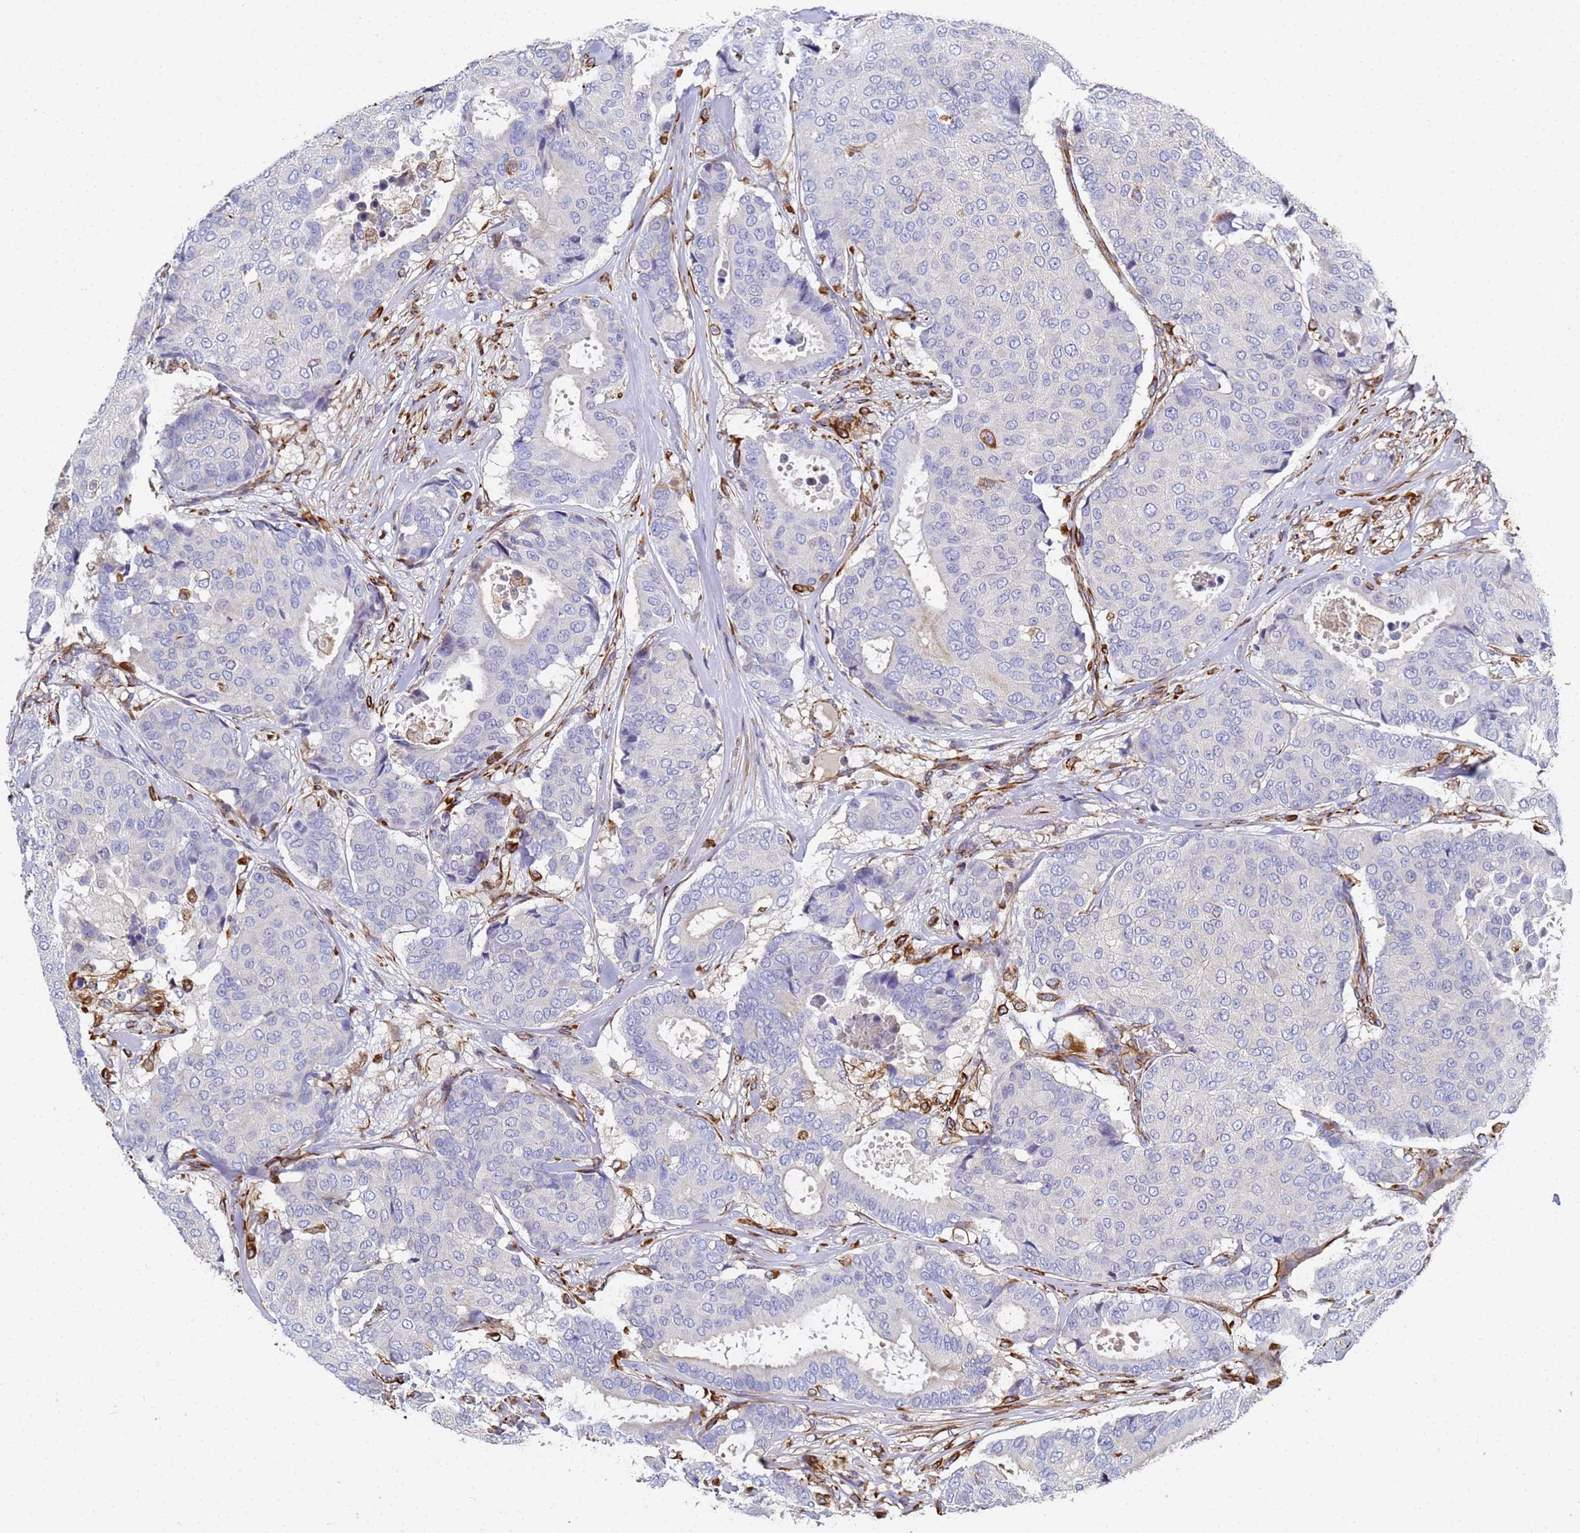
{"staining": {"intensity": "negative", "quantity": "none", "location": "none"}, "tissue": "breast cancer", "cell_type": "Tumor cells", "image_type": "cancer", "snomed": [{"axis": "morphology", "description": "Duct carcinoma"}, {"axis": "topography", "description": "Breast"}], "caption": "Protein analysis of breast cancer shows no significant staining in tumor cells.", "gene": "SYT13", "patient": {"sex": "female", "age": 75}}